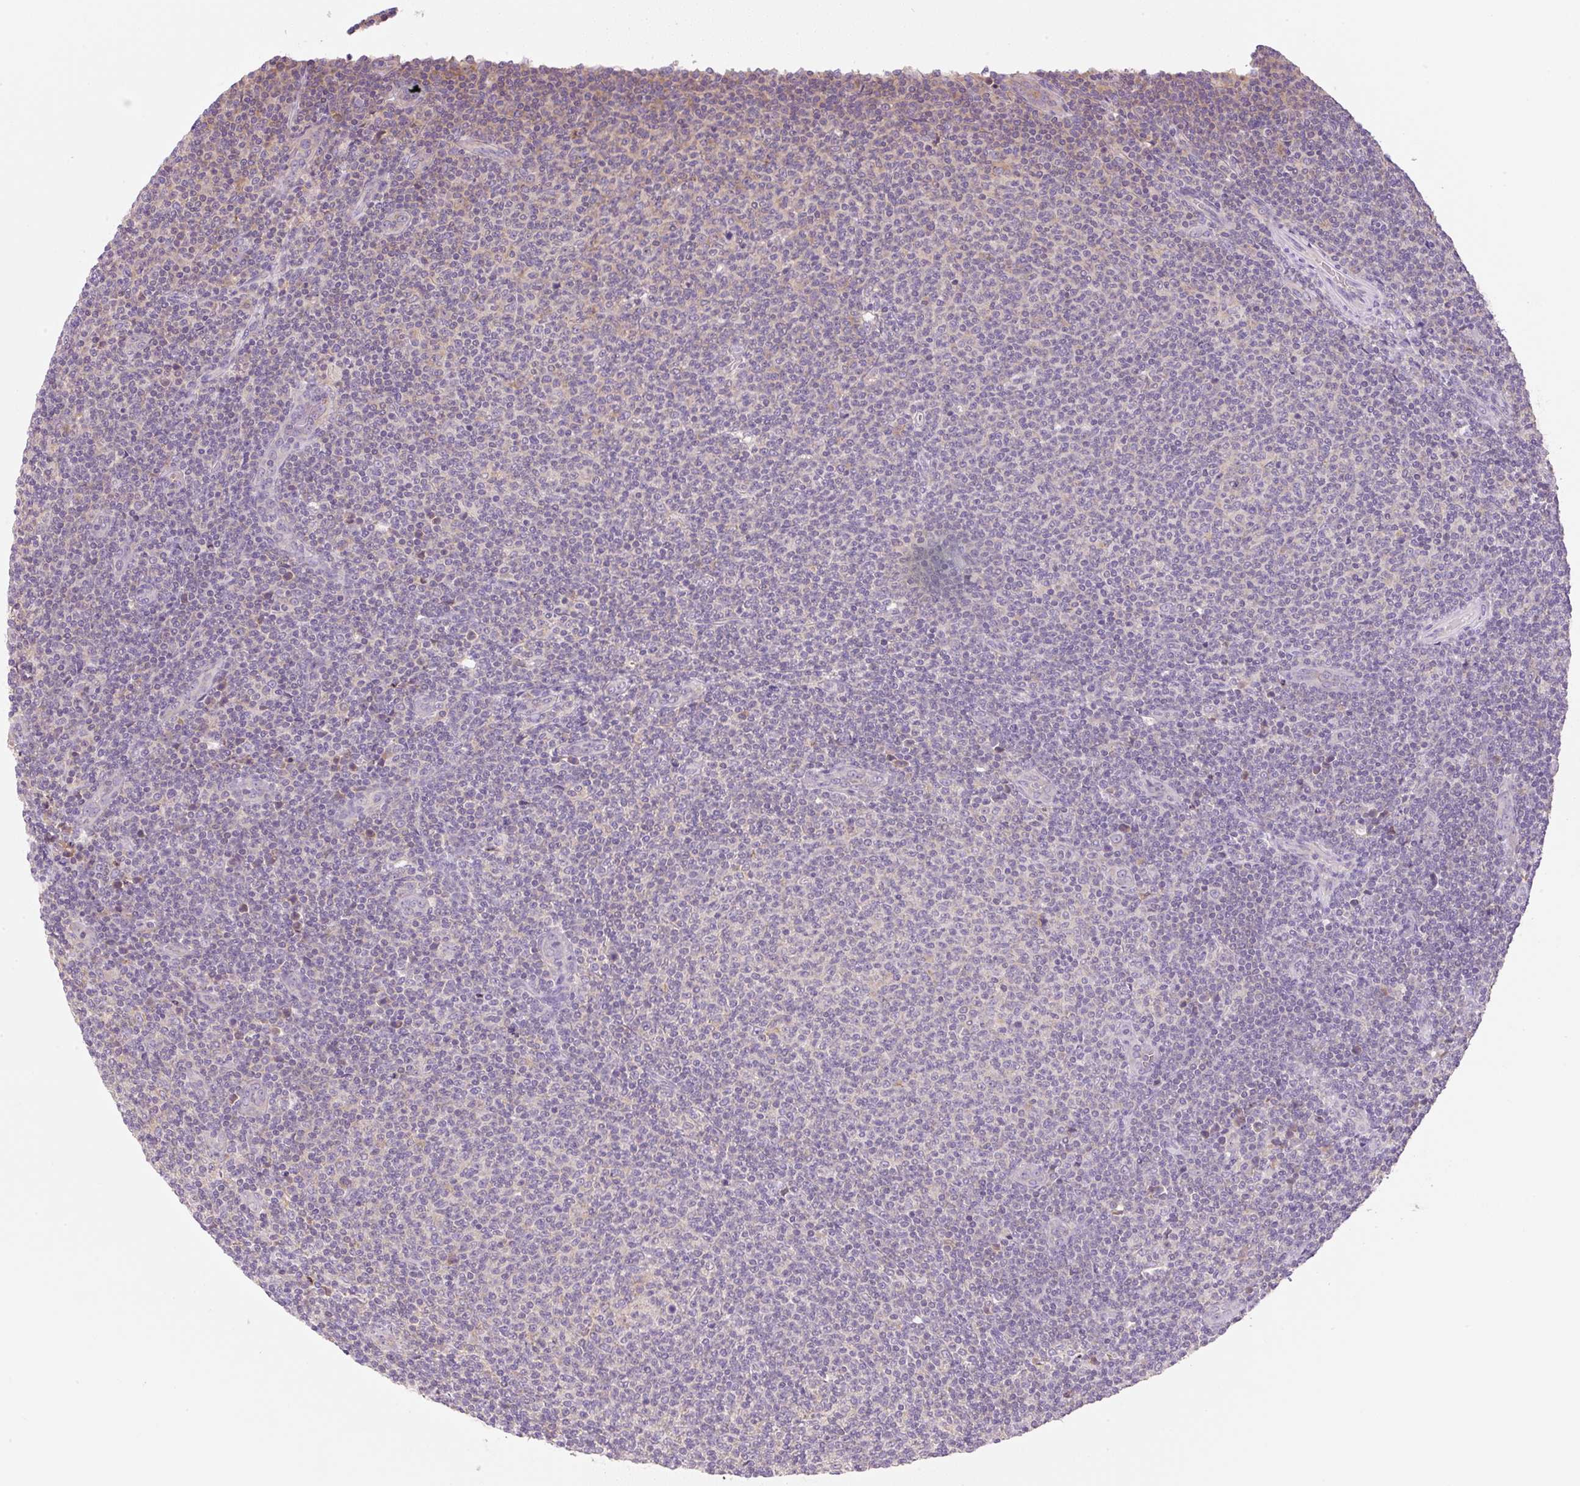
{"staining": {"intensity": "negative", "quantity": "none", "location": "none"}, "tissue": "lymphoma", "cell_type": "Tumor cells", "image_type": "cancer", "snomed": [{"axis": "morphology", "description": "Malignant lymphoma, non-Hodgkin's type, Low grade"}, {"axis": "topography", "description": "Lymph node"}], "caption": "Human malignant lymphoma, non-Hodgkin's type (low-grade) stained for a protein using immunohistochemistry (IHC) reveals no positivity in tumor cells.", "gene": "RPL18A", "patient": {"sex": "male", "age": 66}}